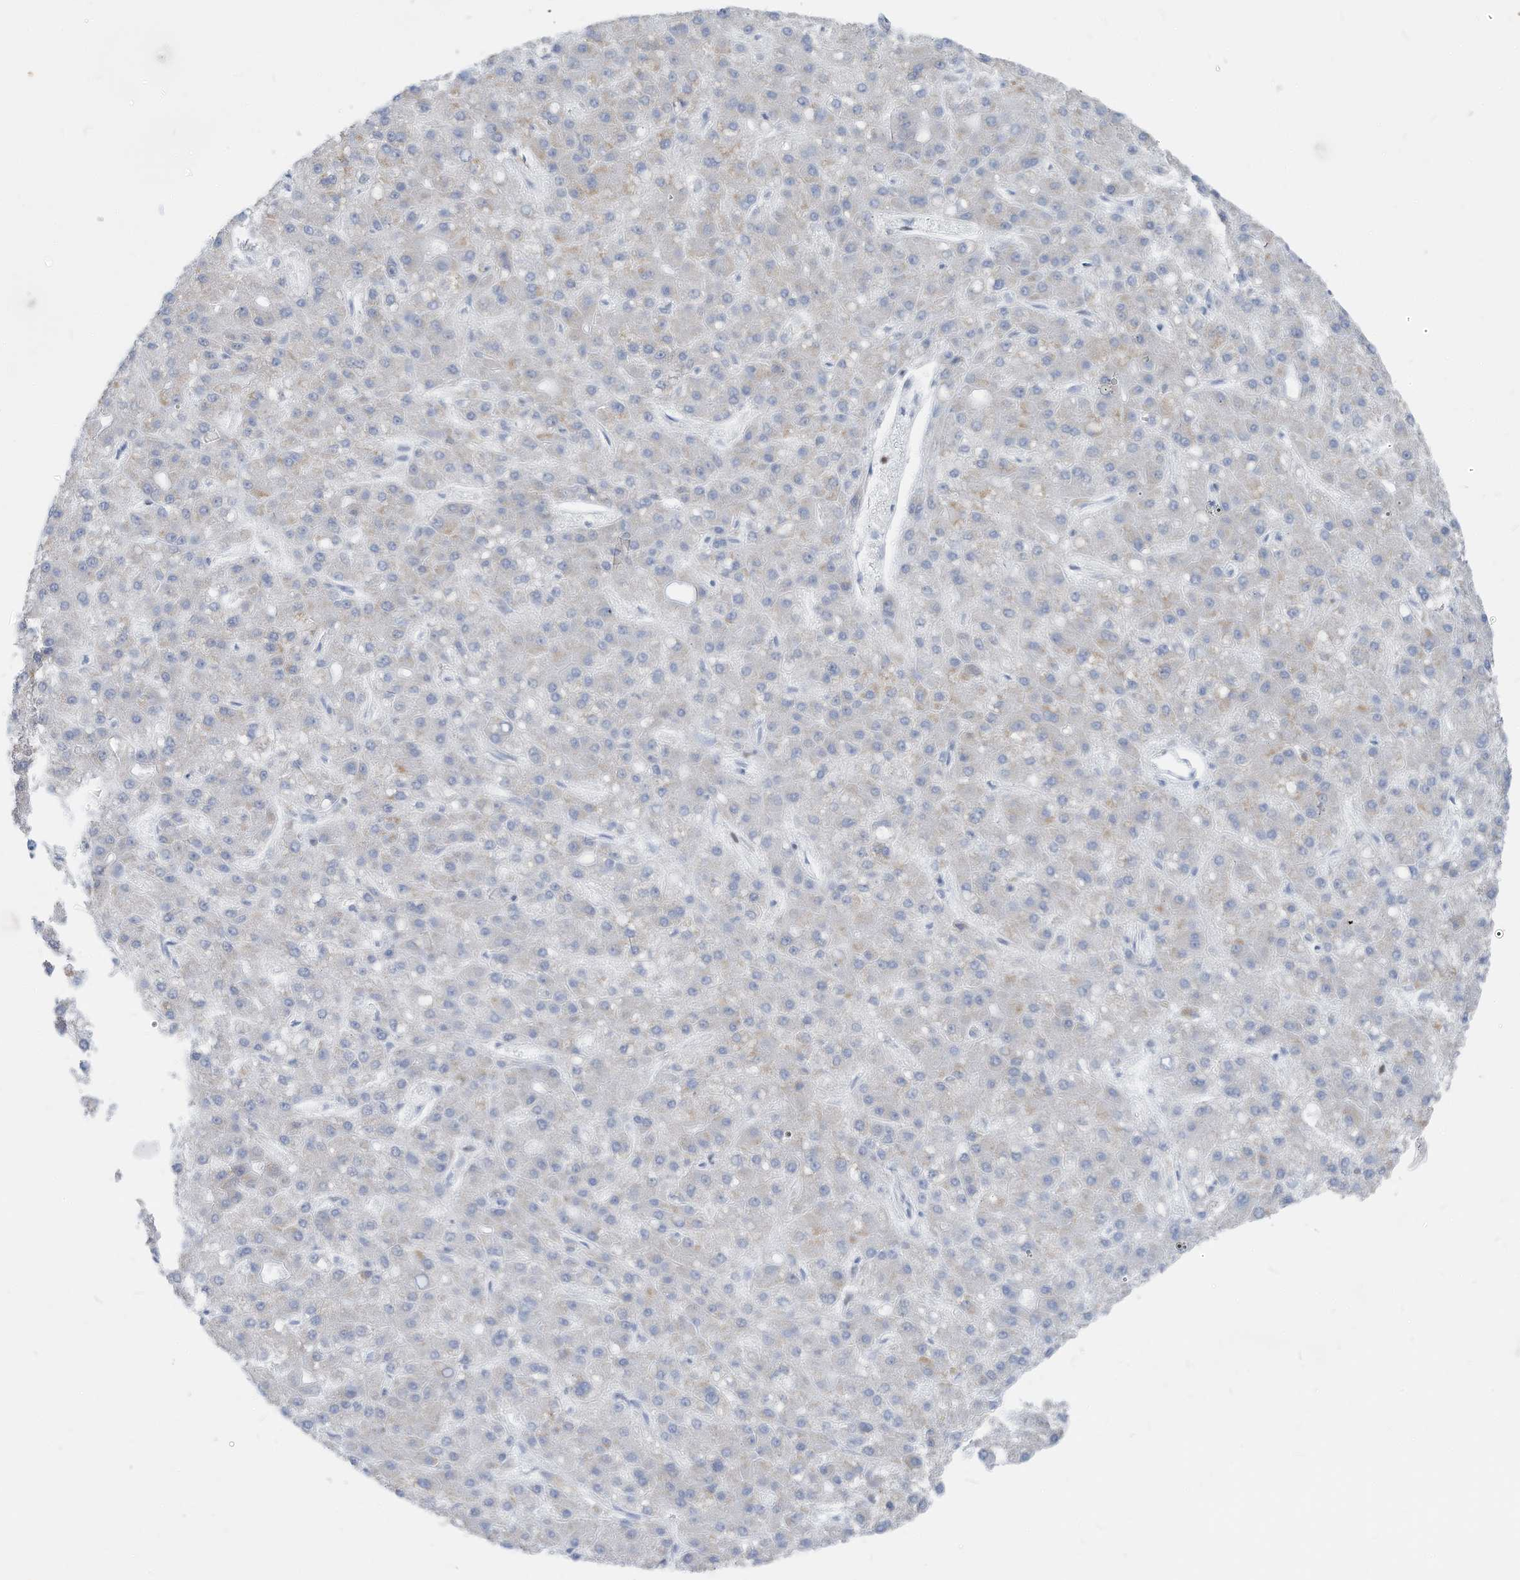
{"staining": {"intensity": "negative", "quantity": "none", "location": "none"}, "tissue": "liver cancer", "cell_type": "Tumor cells", "image_type": "cancer", "snomed": [{"axis": "morphology", "description": "Carcinoma, Hepatocellular, NOS"}, {"axis": "topography", "description": "Liver"}], "caption": "High magnification brightfield microscopy of liver cancer (hepatocellular carcinoma) stained with DAB (3,3'-diaminobenzidine) (brown) and counterstained with hematoxylin (blue): tumor cells show no significant positivity.", "gene": "FRS3", "patient": {"sex": "male", "age": 67}}